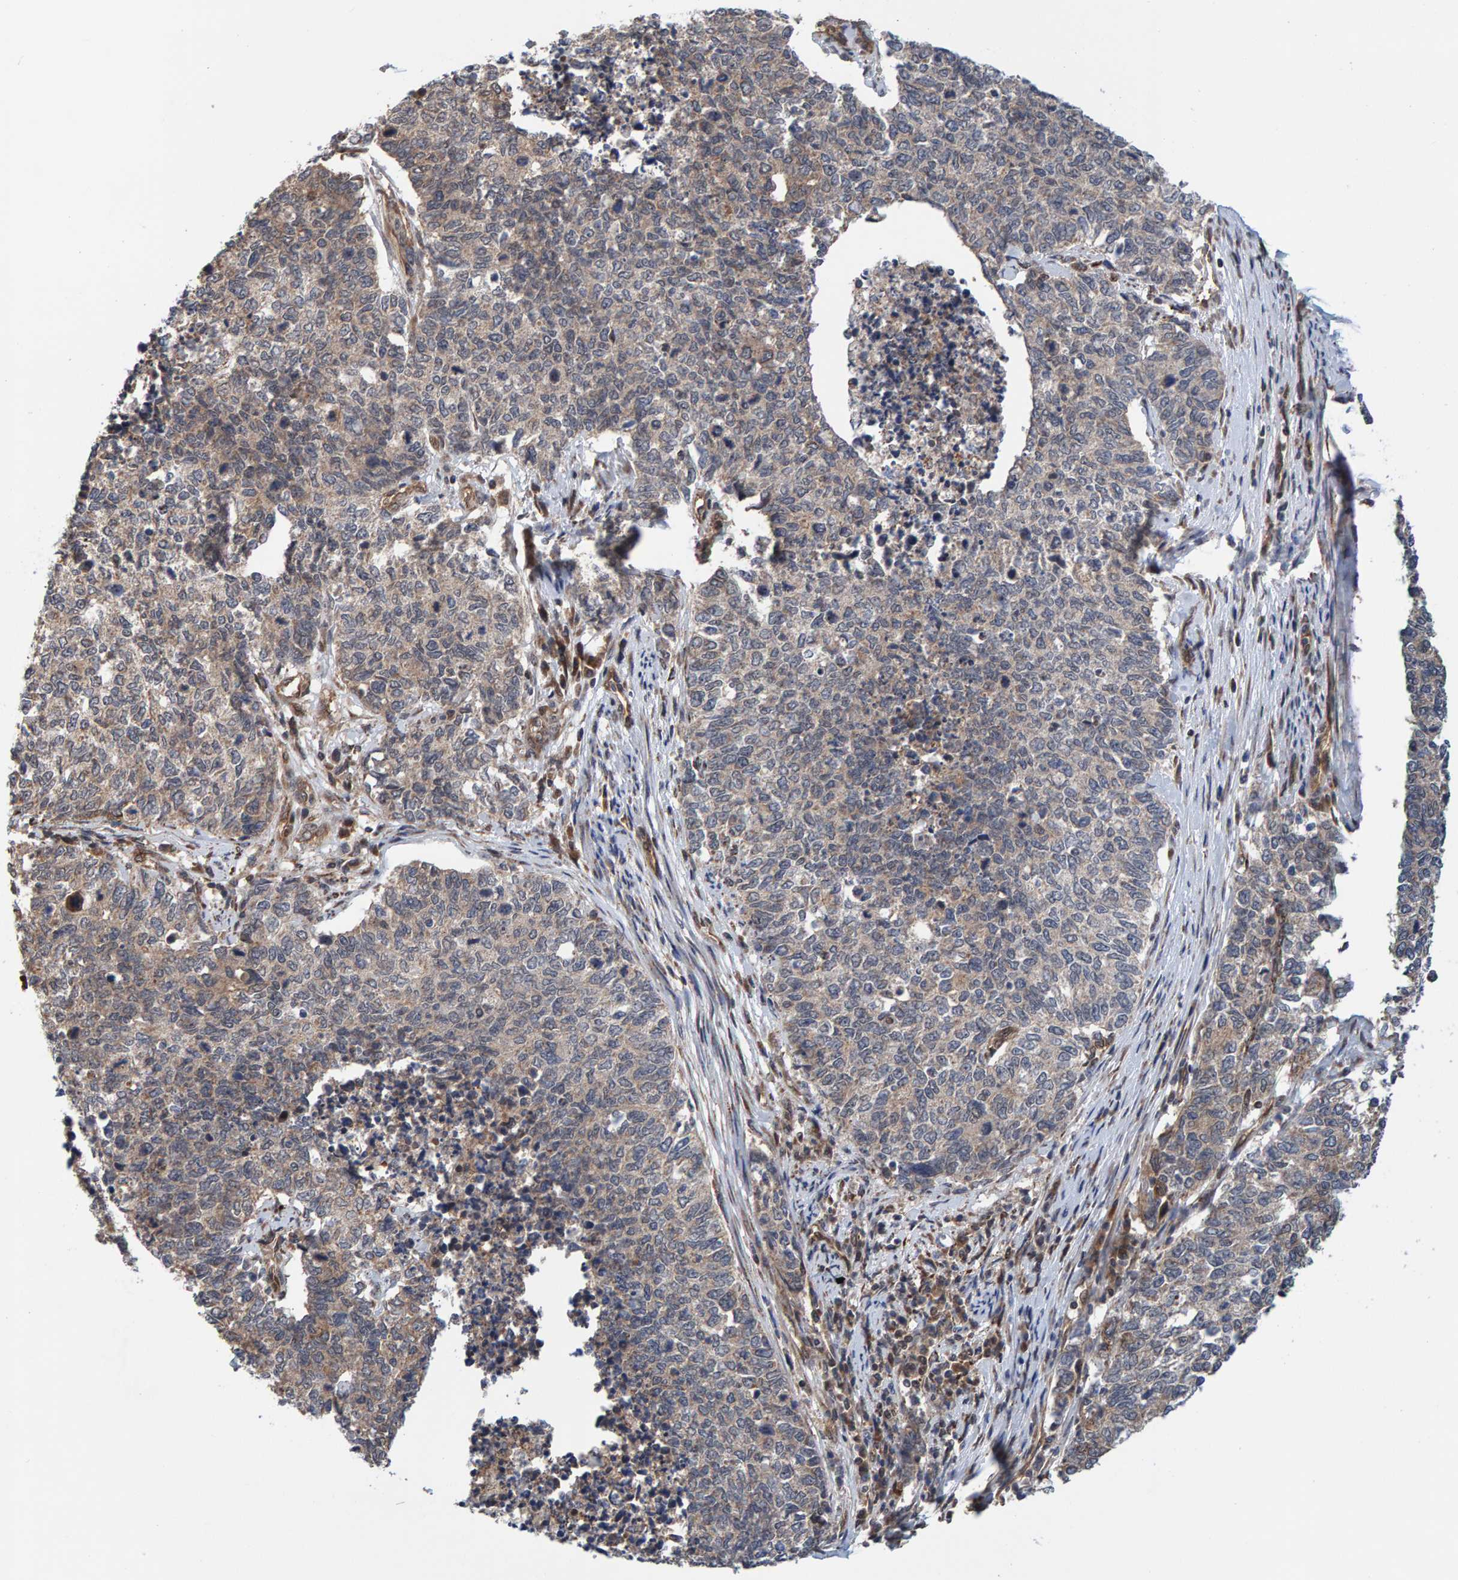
{"staining": {"intensity": "weak", "quantity": "<25%", "location": "cytoplasmic/membranous"}, "tissue": "cervical cancer", "cell_type": "Tumor cells", "image_type": "cancer", "snomed": [{"axis": "morphology", "description": "Squamous cell carcinoma, NOS"}, {"axis": "topography", "description": "Cervix"}], "caption": "Photomicrograph shows no protein staining in tumor cells of cervical cancer (squamous cell carcinoma) tissue. (Stains: DAB immunohistochemistry with hematoxylin counter stain, Microscopy: brightfield microscopy at high magnification).", "gene": "SCRN2", "patient": {"sex": "female", "age": 63}}